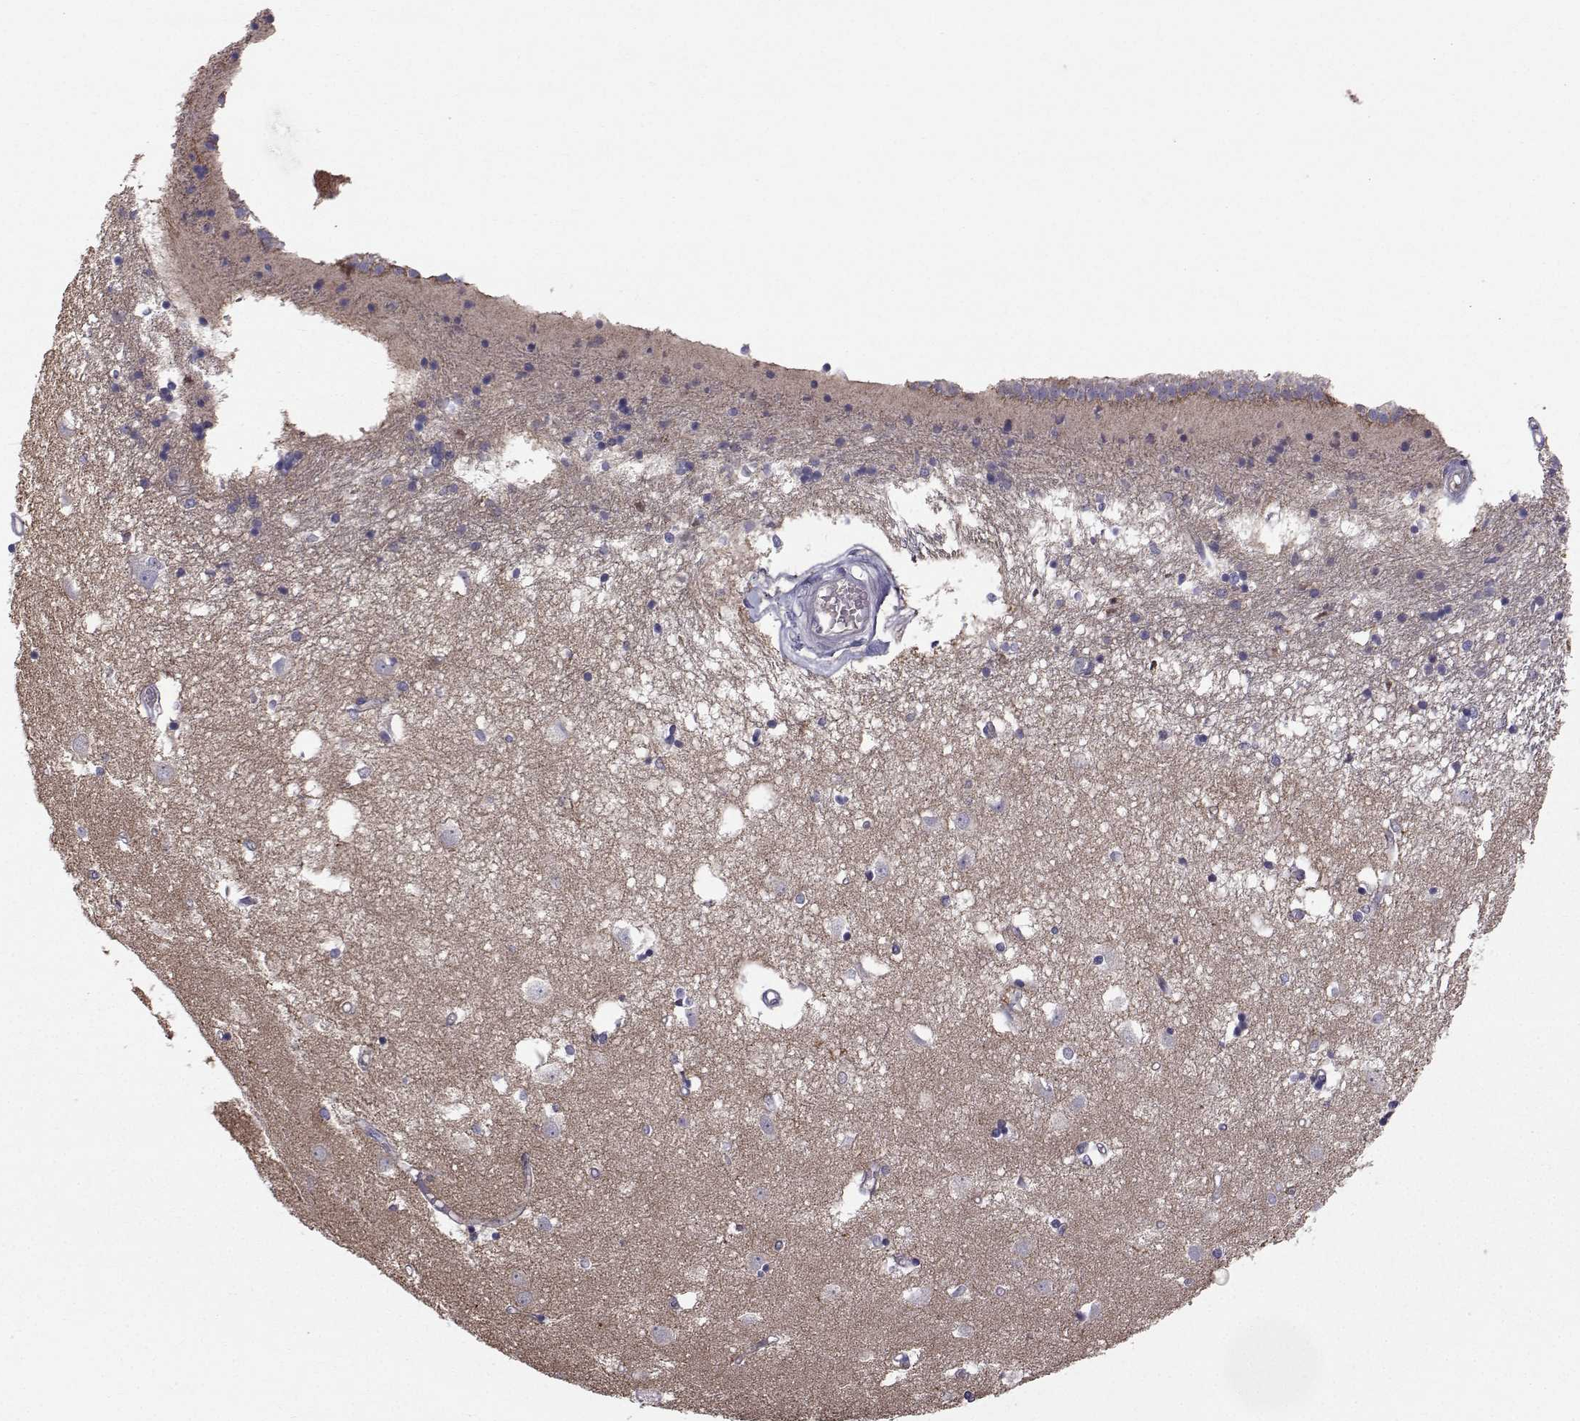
{"staining": {"intensity": "negative", "quantity": "none", "location": "none"}, "tissue": "caudate", "cell_type": "Glial cells", "image_type": "normal", "snomed": [{"axis": "morphology", "description": "Normal tissue, NOS"}, {"axis": "topography", "description": "Lateral ventricle wall"}], "caption": "Photomicrograph shows no protein expression in glial cells of unremarkable caudate. (Brightfield microscopy of DAB immunohistochemistry at high magnification).", "gene": "QPCT", "patient": {"sex": "male", "age": 54}}